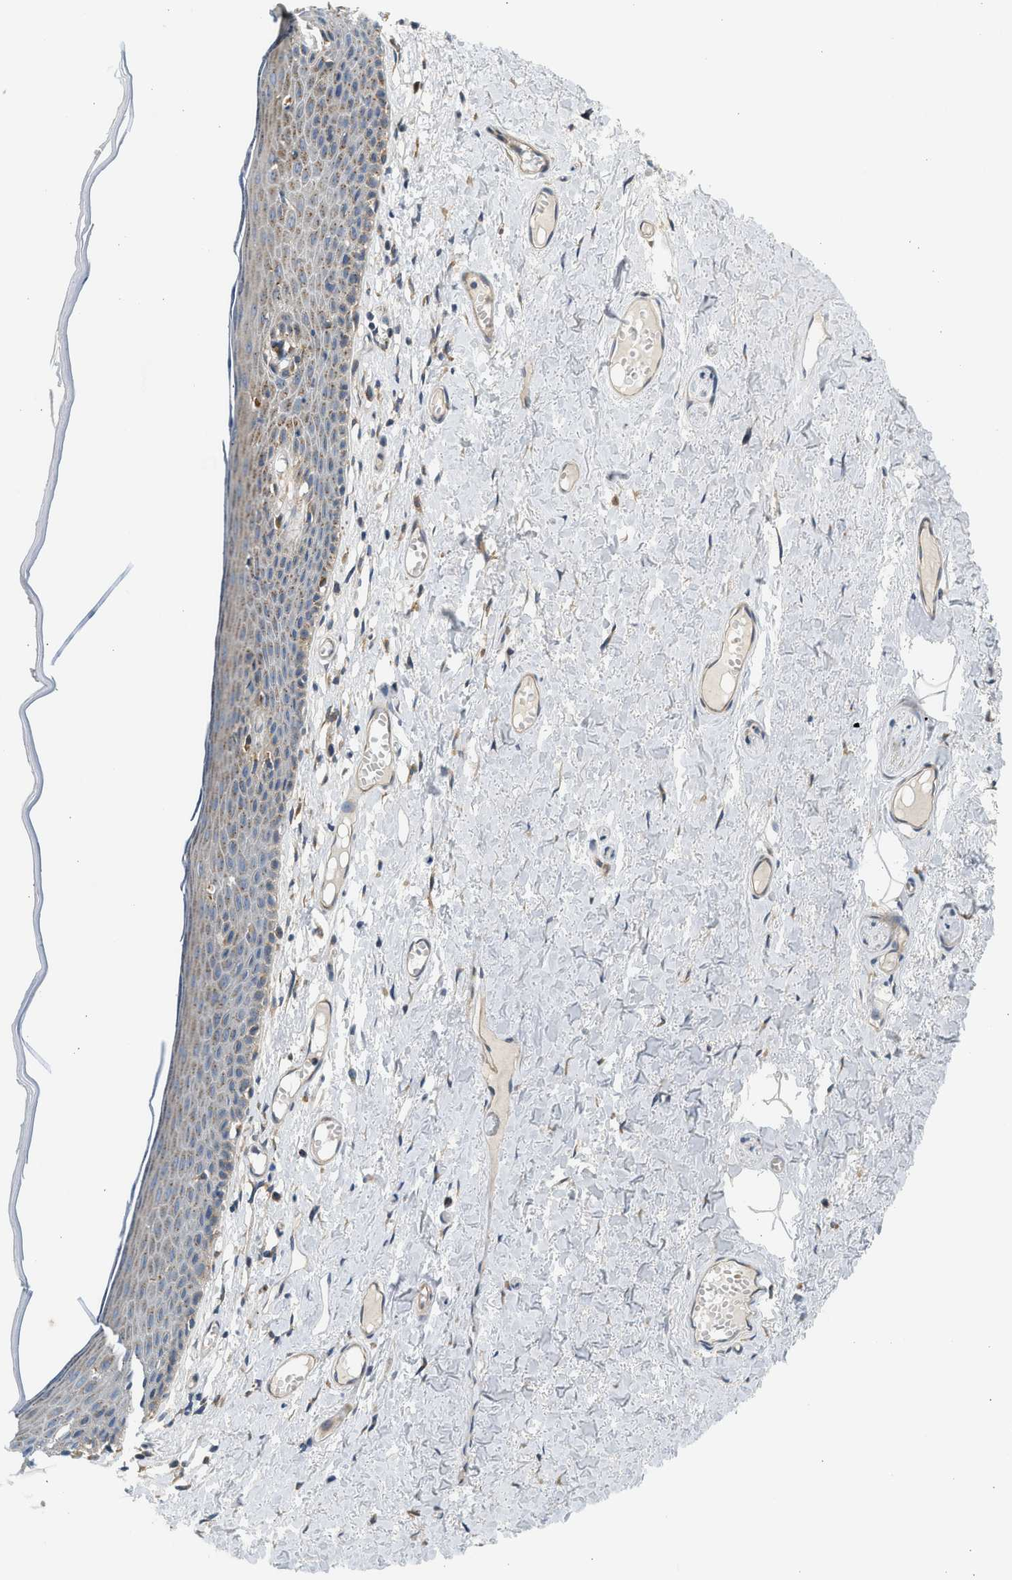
{"staining": {"intensity": "weak", "quantity": "<25%", "location": "cytoplasmic/membranous"}, "tissue": "skin", "cell_type": "Epidermal cells", "image_type": "normal", "snomed": [{"axis": "morphology", "description": "Normal tissue, NOS"}, {"axis": "topography", "description": "Adipose tissue"}, {"axis": "topography", "description": "Vascular tissue"}, {"axis": "topography", "description": "Anal"}, {"axis": "topography", "description": "Peripheral nerve tissue"}], "caption": "Image shows no protein expression in epidermal cells of benign skin.", "gene": "KDELR2", "patient": {"sex": "female", "age": 54}}